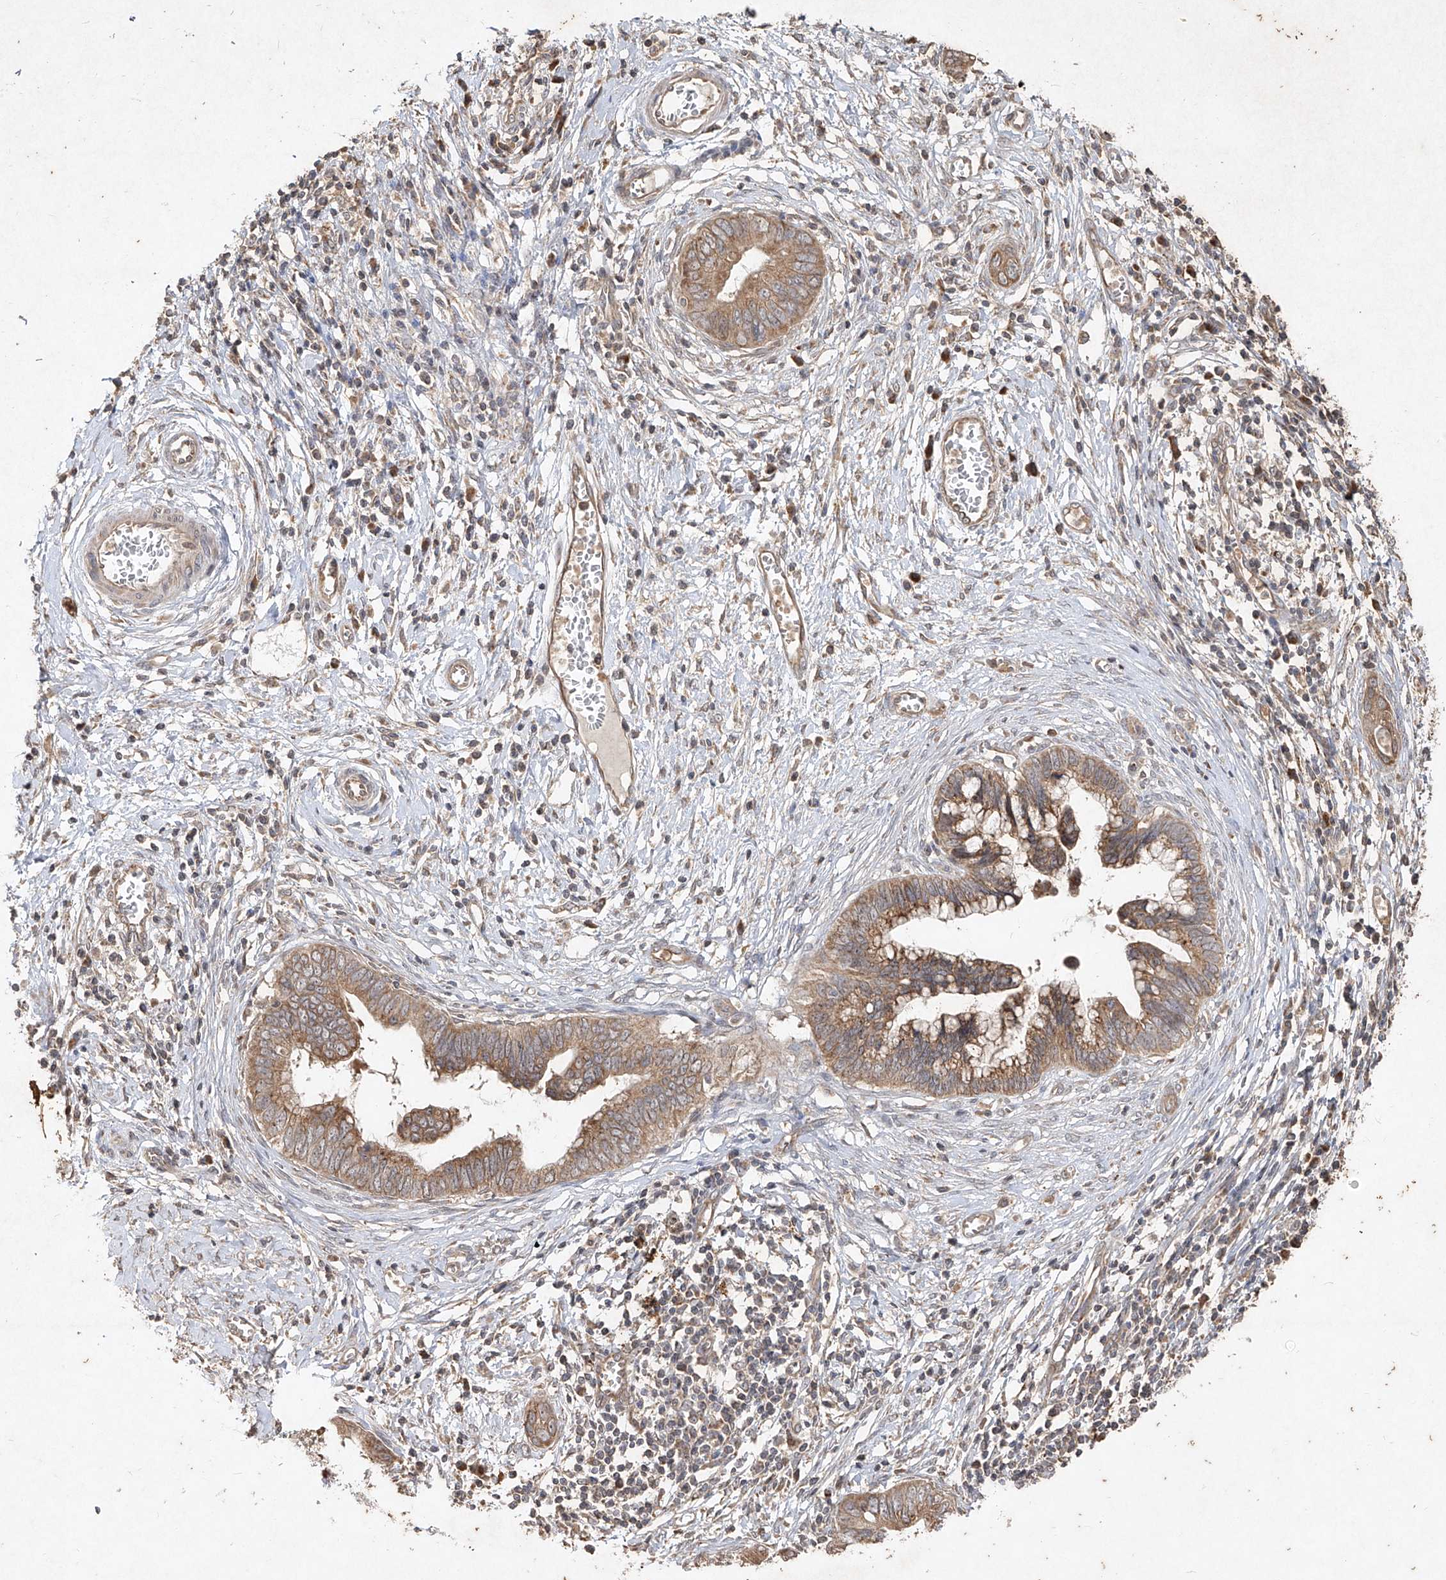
{"staining": {"intensity": "moderate", "quantity": ">75%", "location": "cytoplasmic/membranous"}, "tissue": "cervical cancer", "cell_type": "Tumor cells", "image_type": "cancer", "snomed": [{"axis": "morphology", "description": "Adenocarcinoma, NOS"}, {"axis": "topography", "description": "Cervix"}], "caption": "This photomicrograph demonstrates immunohistochemistry (IHC) staining of cervical adenocarcinoma, with medium moderate cytoplasmic/membranous positivity in approximately >75% of tumor cells.", "gene": "ABCD3", "patient": {"sex": "female", "age": 44}}